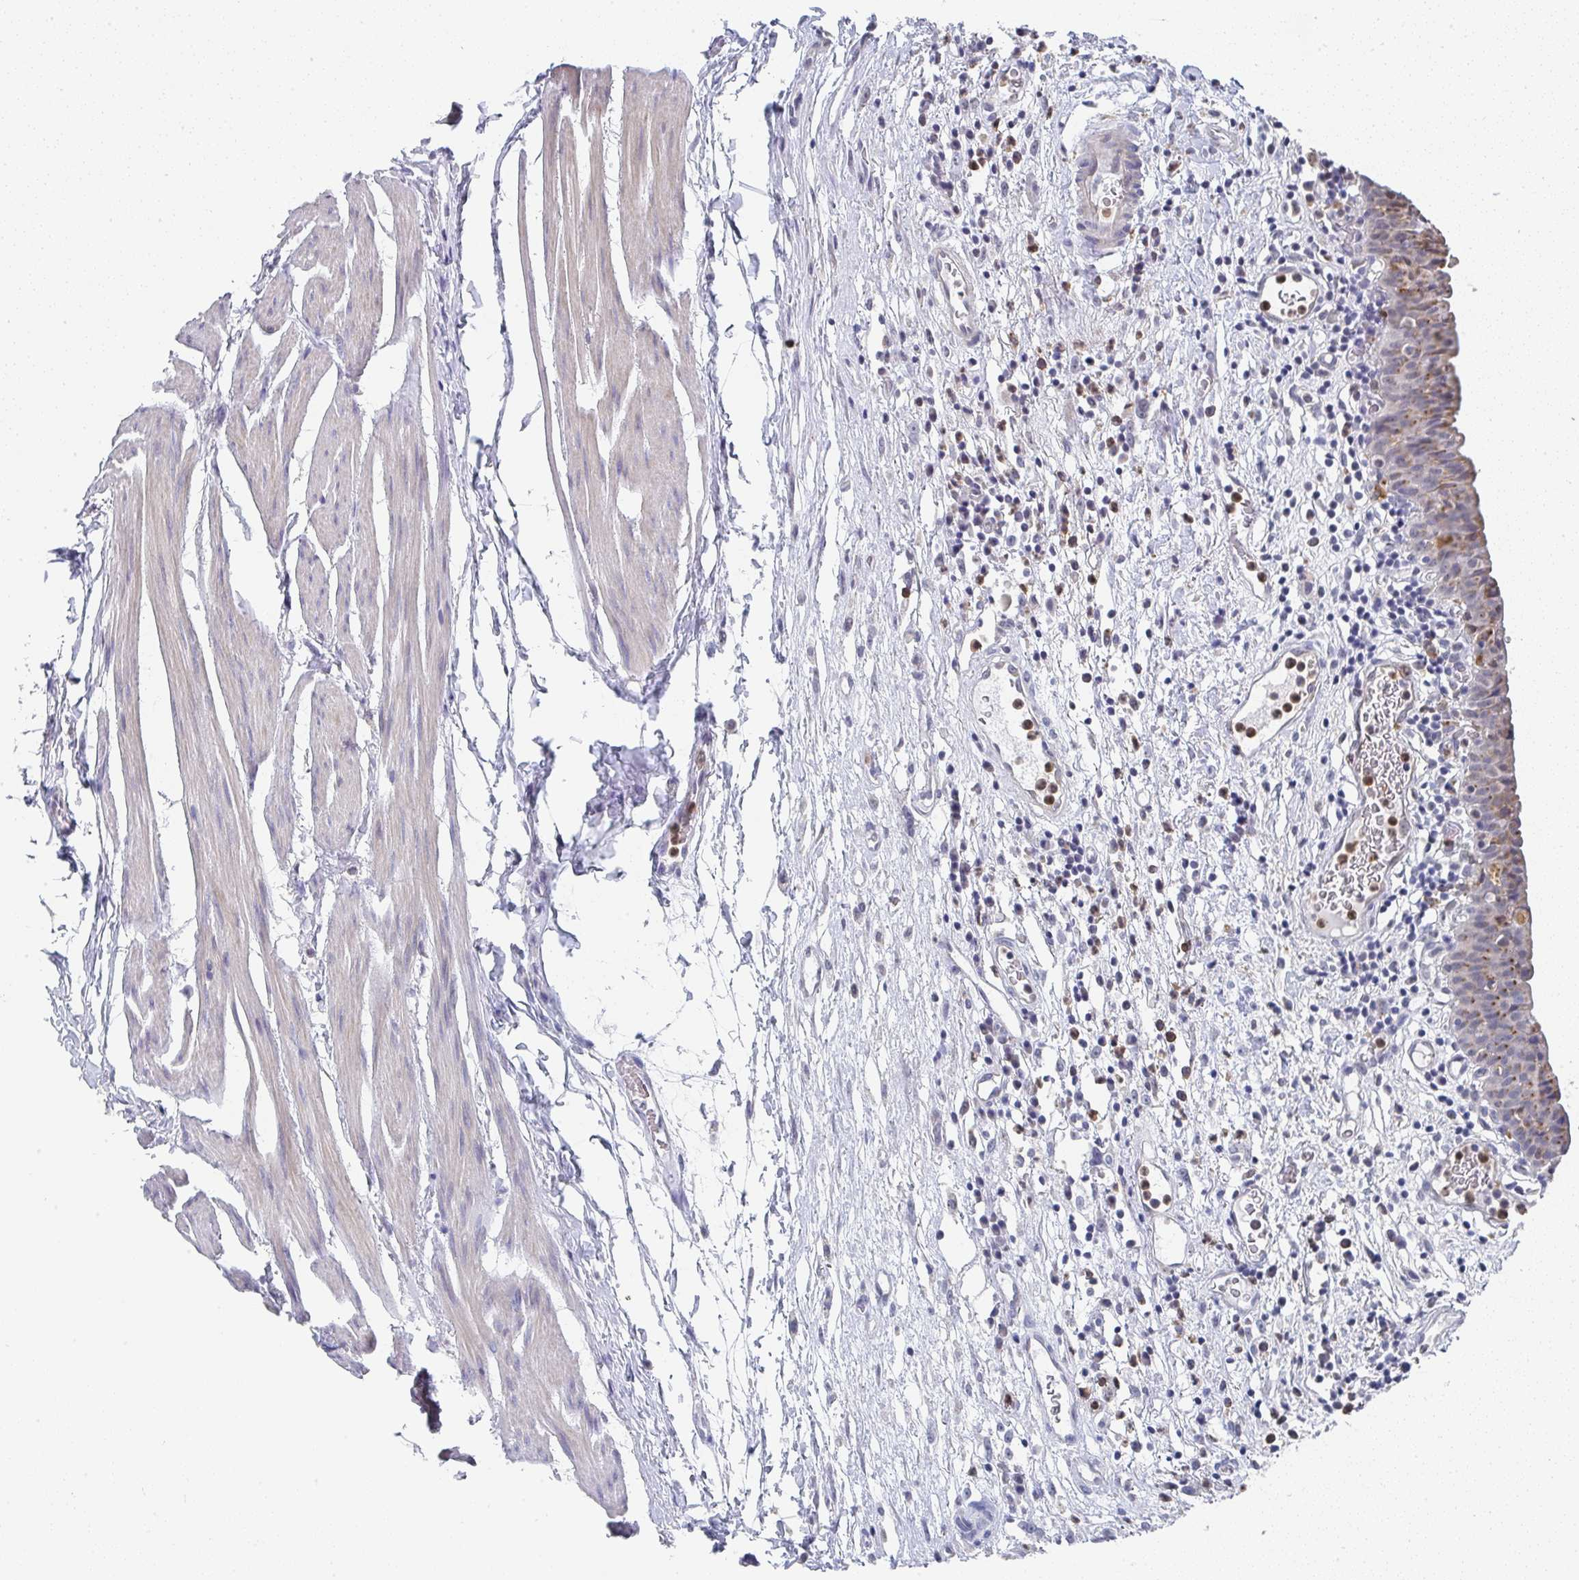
{"staining": {"intensity": "moderate", "quantity": "<25%", "location": "cytoplasmic/membranous"}, "tissue": "urinary bladder", "cell_type": "Urothelial cells", "image_type": "normal", "snomed": [{"axis": "morphology", "description": "Normal tissue, NOS"}, {"axis": "morphology", "description": "Inflammation, NOS"}, {"axis": "topography", "description": "Urinary bladder"}], "caption": "Unremarkable urinary bladder was stained to show a protein in brown. There is low levels of moderate cytoplasmic/membranous staining in about <25% of urothelial cells.", "gene": "NCF1", "patient": {"sex": "male", "age": 57}}